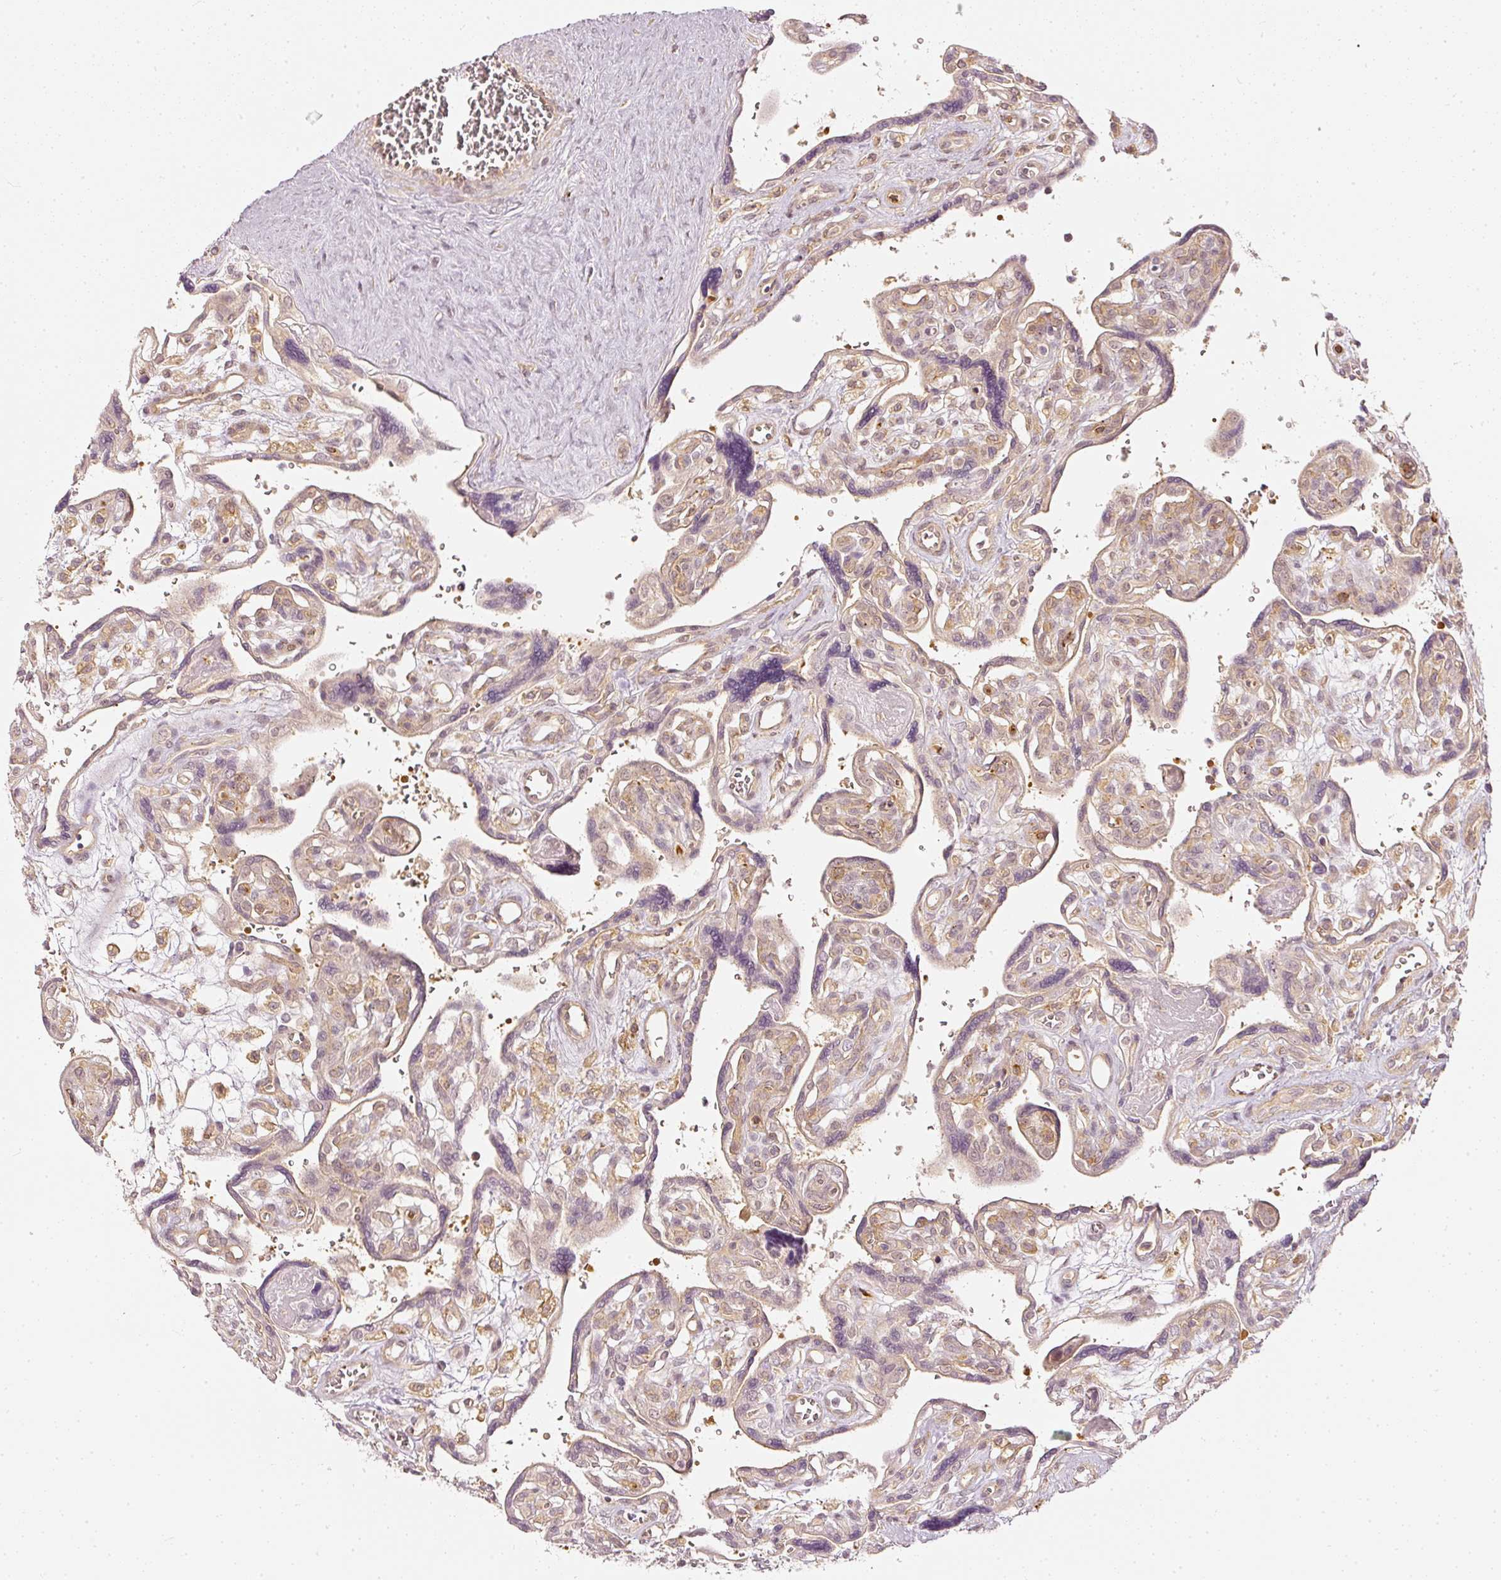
{"staining": {"intensity": "negative", "quantity": "none", "location": "none"}, "tissue": "placenta", "cell_type": "Decidual cells", "image_type": "normal", "snomed": [{"axis": "morphology", "description": "Normal tissue, NOS"}, {"axis": "topography", "description": "Placenta"}], "caption": "Human placenta stained for a protein using immunohistochemistry displays no expression in decidual cells.", "gene": "DRD2", "patient": {"sex": "female", "age": 39}}